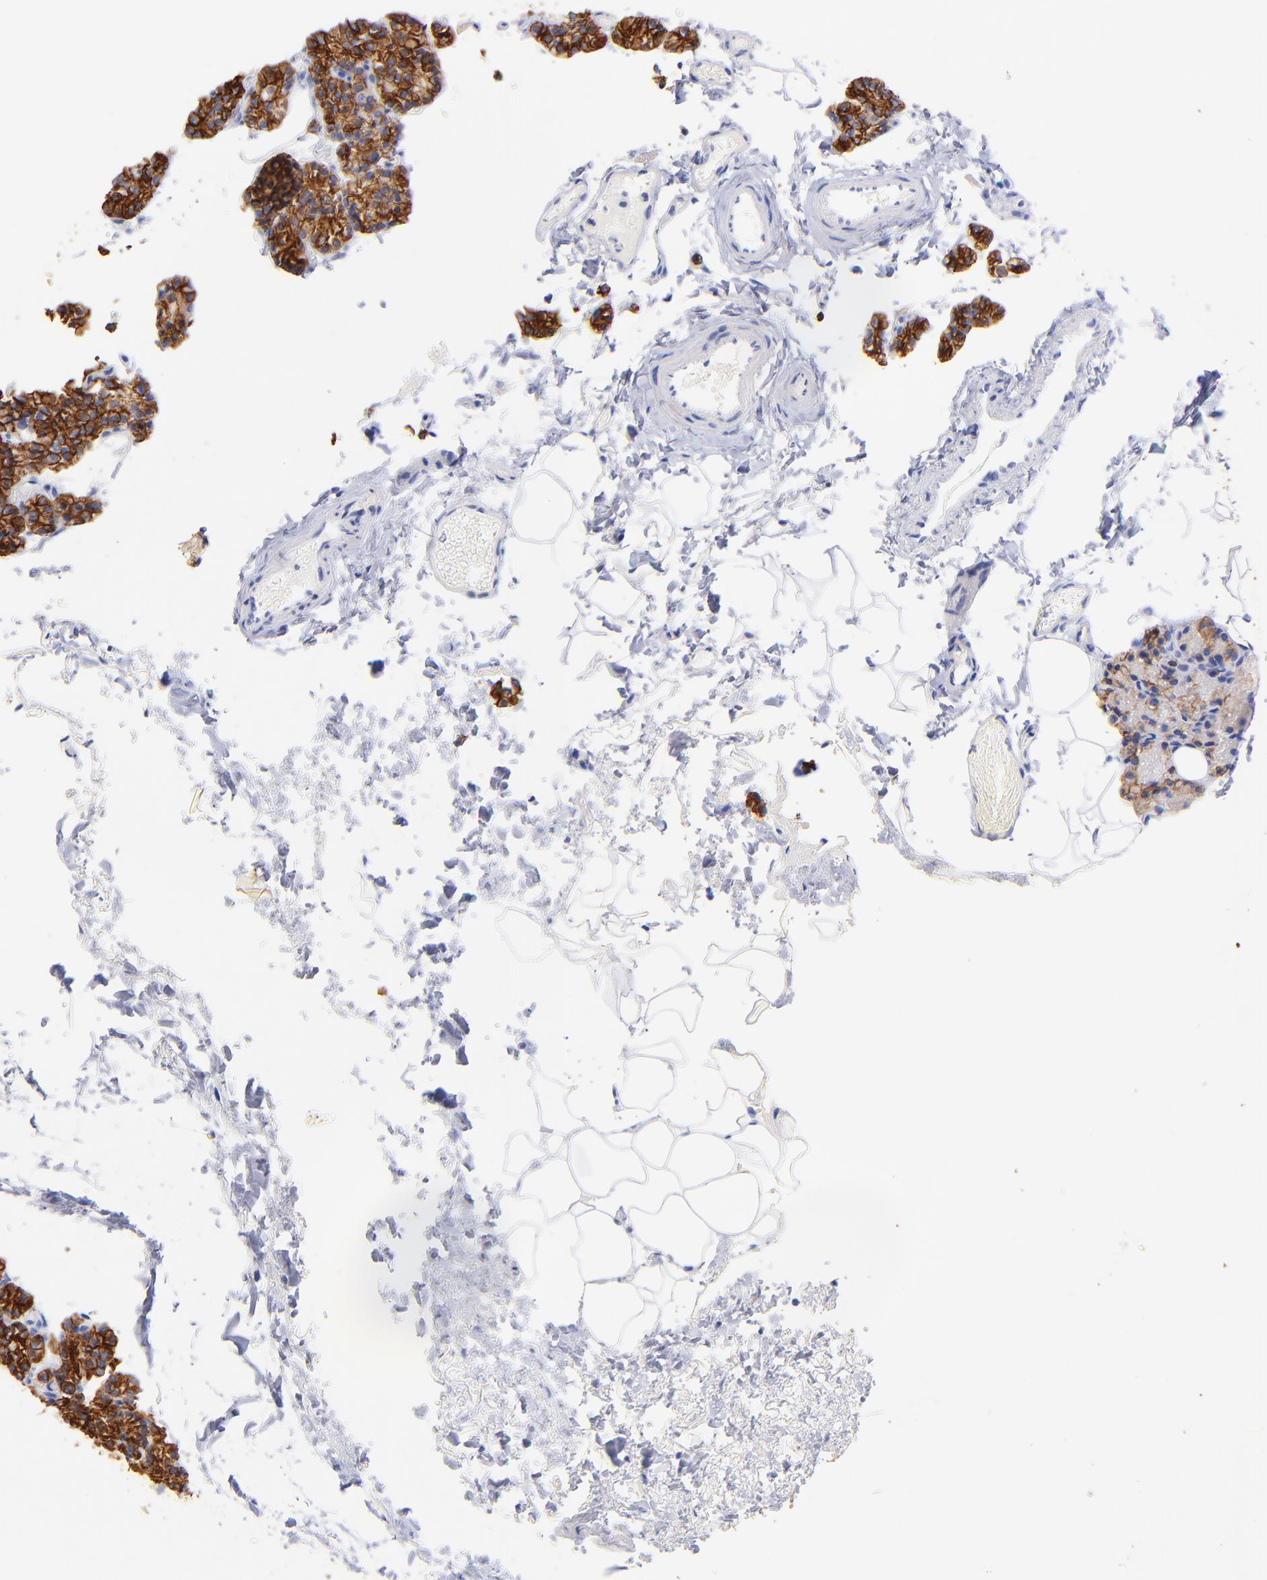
{"staining": {"intensity": "strong", "quantity": ">75%", "location": "cytoplasmic/membranous"}, "tissue": "parathyroid gland", "cell_type": "Glandular cells", "image_type": "normal", "snomed": [{"axis": "morphology", "description": "Normal tissue, NOS"}, {"axis": "topography", "description": "Parathyroid gland"}], "caption": "There is high levels of strong cytoplasmic/membranous expression in glandular cells of benign parathyroid gland, as demonstrated by immunohistochemical staining (brown color).", "gene": "KRT19", "patient": {"sex": "female", "age": 60}}